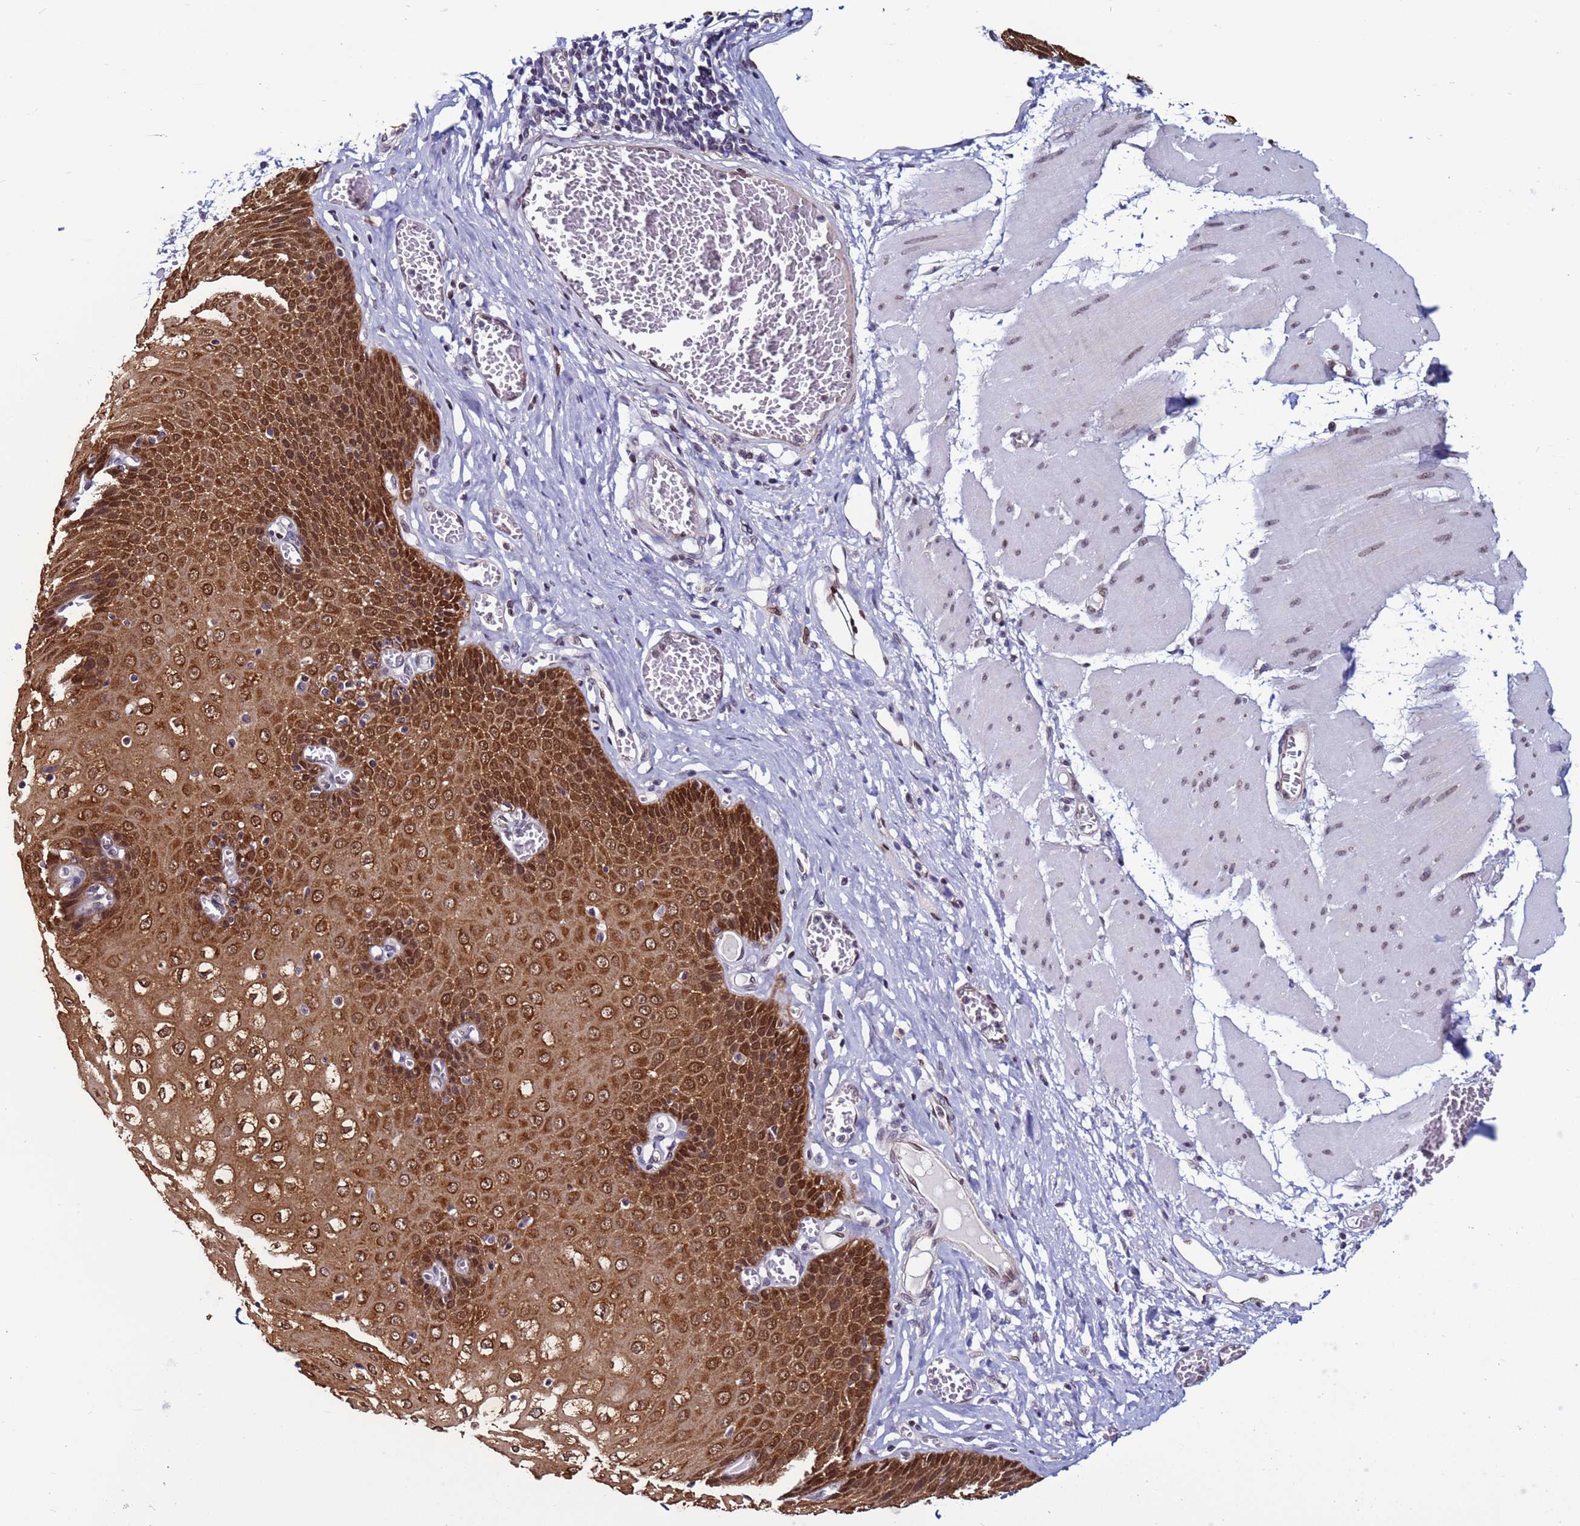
{"staining": {"intensity": "strong", "quantity": ">75%", "location": "cytoplasmic/membranous,nuclear"}, "tissue": "esophagus", "cell_type": "Squamous epithelial cells", "image_type": "normal", "snomed": [{"axis": "morphology", "description": "Normal tissue, NOS"}, {"axis": "topography", "description": "Esophagus"}], "caption": "Immunohistochemistry (IHC) staining of unremarkable esophagus, which displays high levels of strong cytoplasmic/membranous,nuclear expression in approximately >75% of squamous epithelial cells indicating strong cytoplasmic/membranous,nuclear protein expression. The staining was performed using DAB (brown) for protein detection and nuclei were counterstained in hematoxylin (blue).", "gene": "TRIM37", "patient": {"sex": "male", "age": 60}}